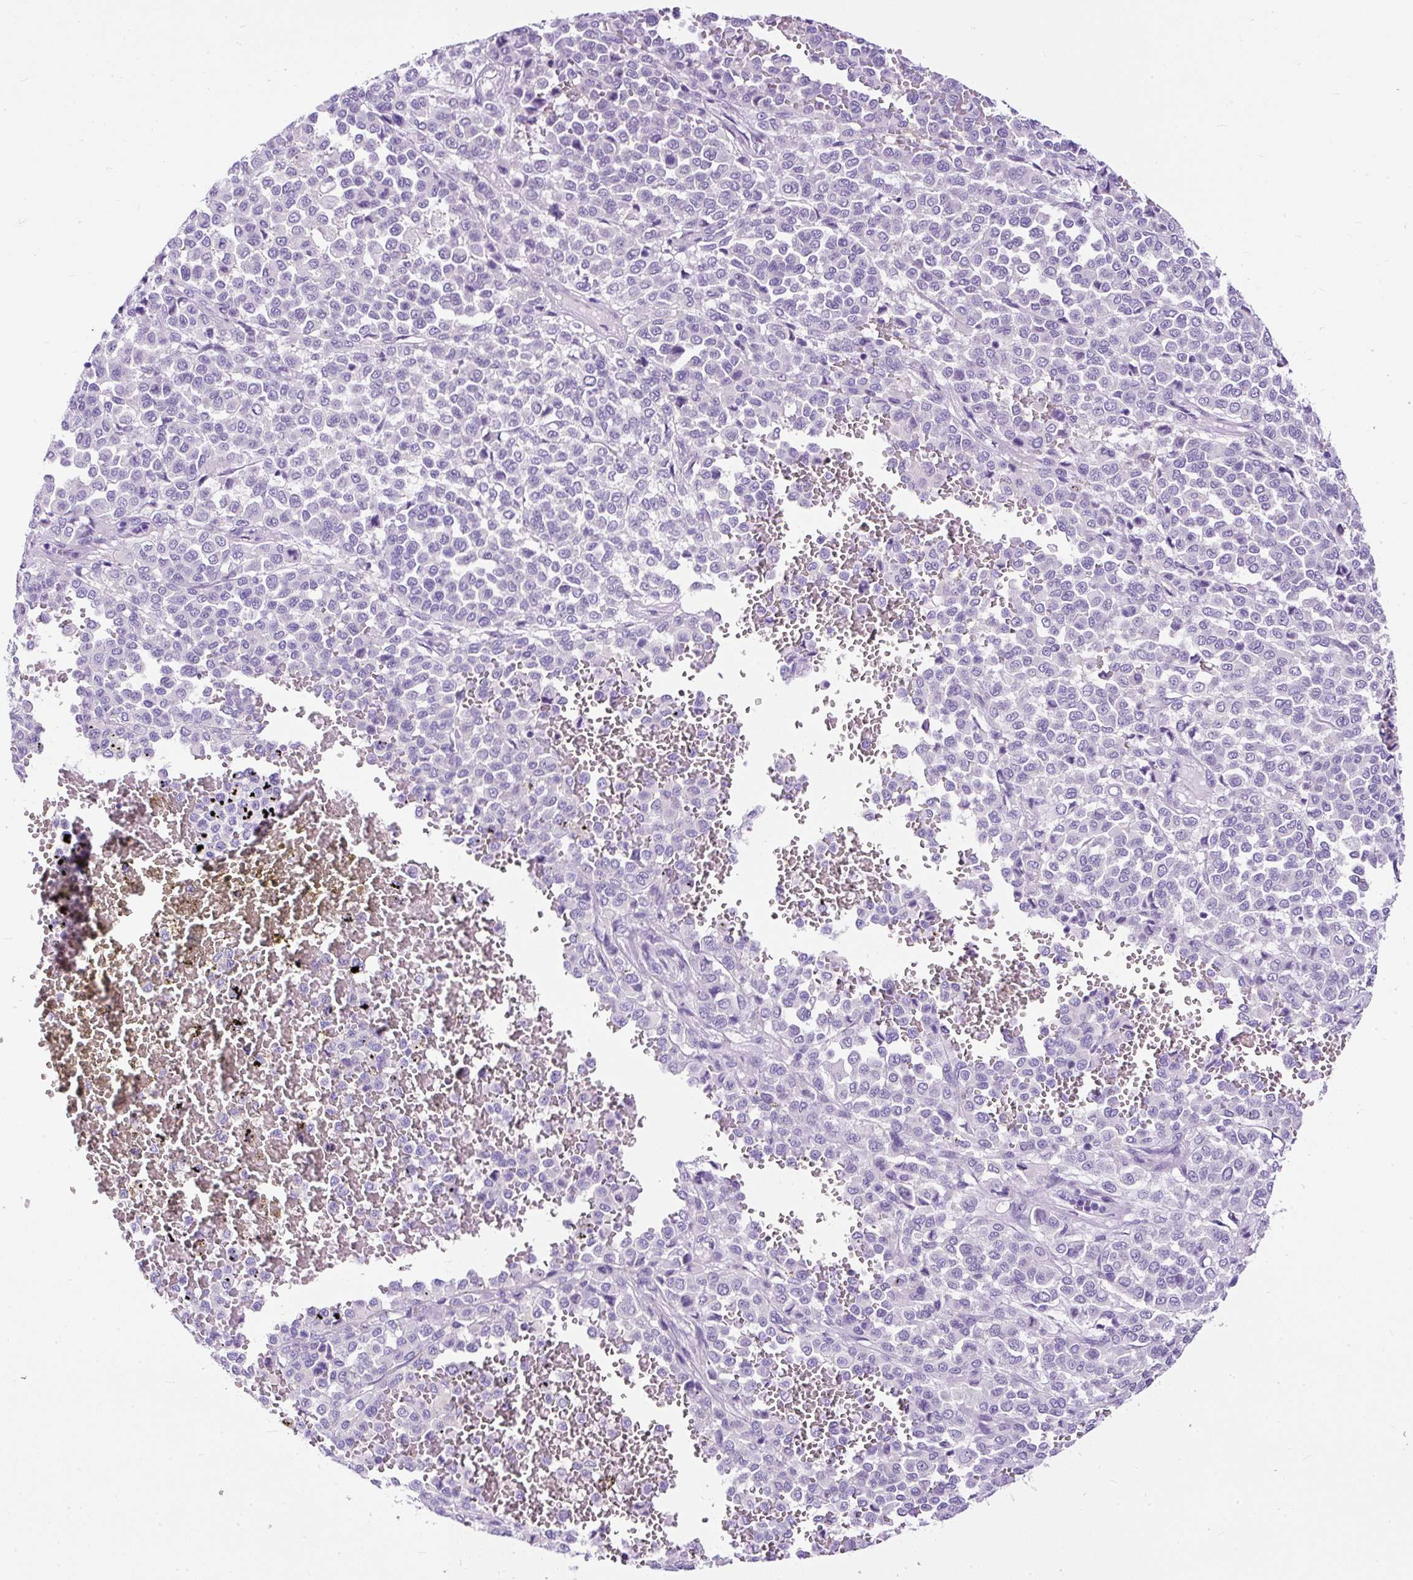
{"staining": {"intensity": "negative", "quantity": "none", "location": "none"}, "tissue": "melanoma", "cell_type": "Tumor cells", "image_type": "cancer", "snomed": [{"axis": "morphology", "description": "Malignant melanoma, Metastatic site"}, {"axis": "topography", "description": "Pancreas"}], "caption": "Immunohistochemistry (IHC) of melanoma demonstrates no staining in tumor cells.", "gene": "STOX2", "patient": {"sex": "female", "age": 30}}